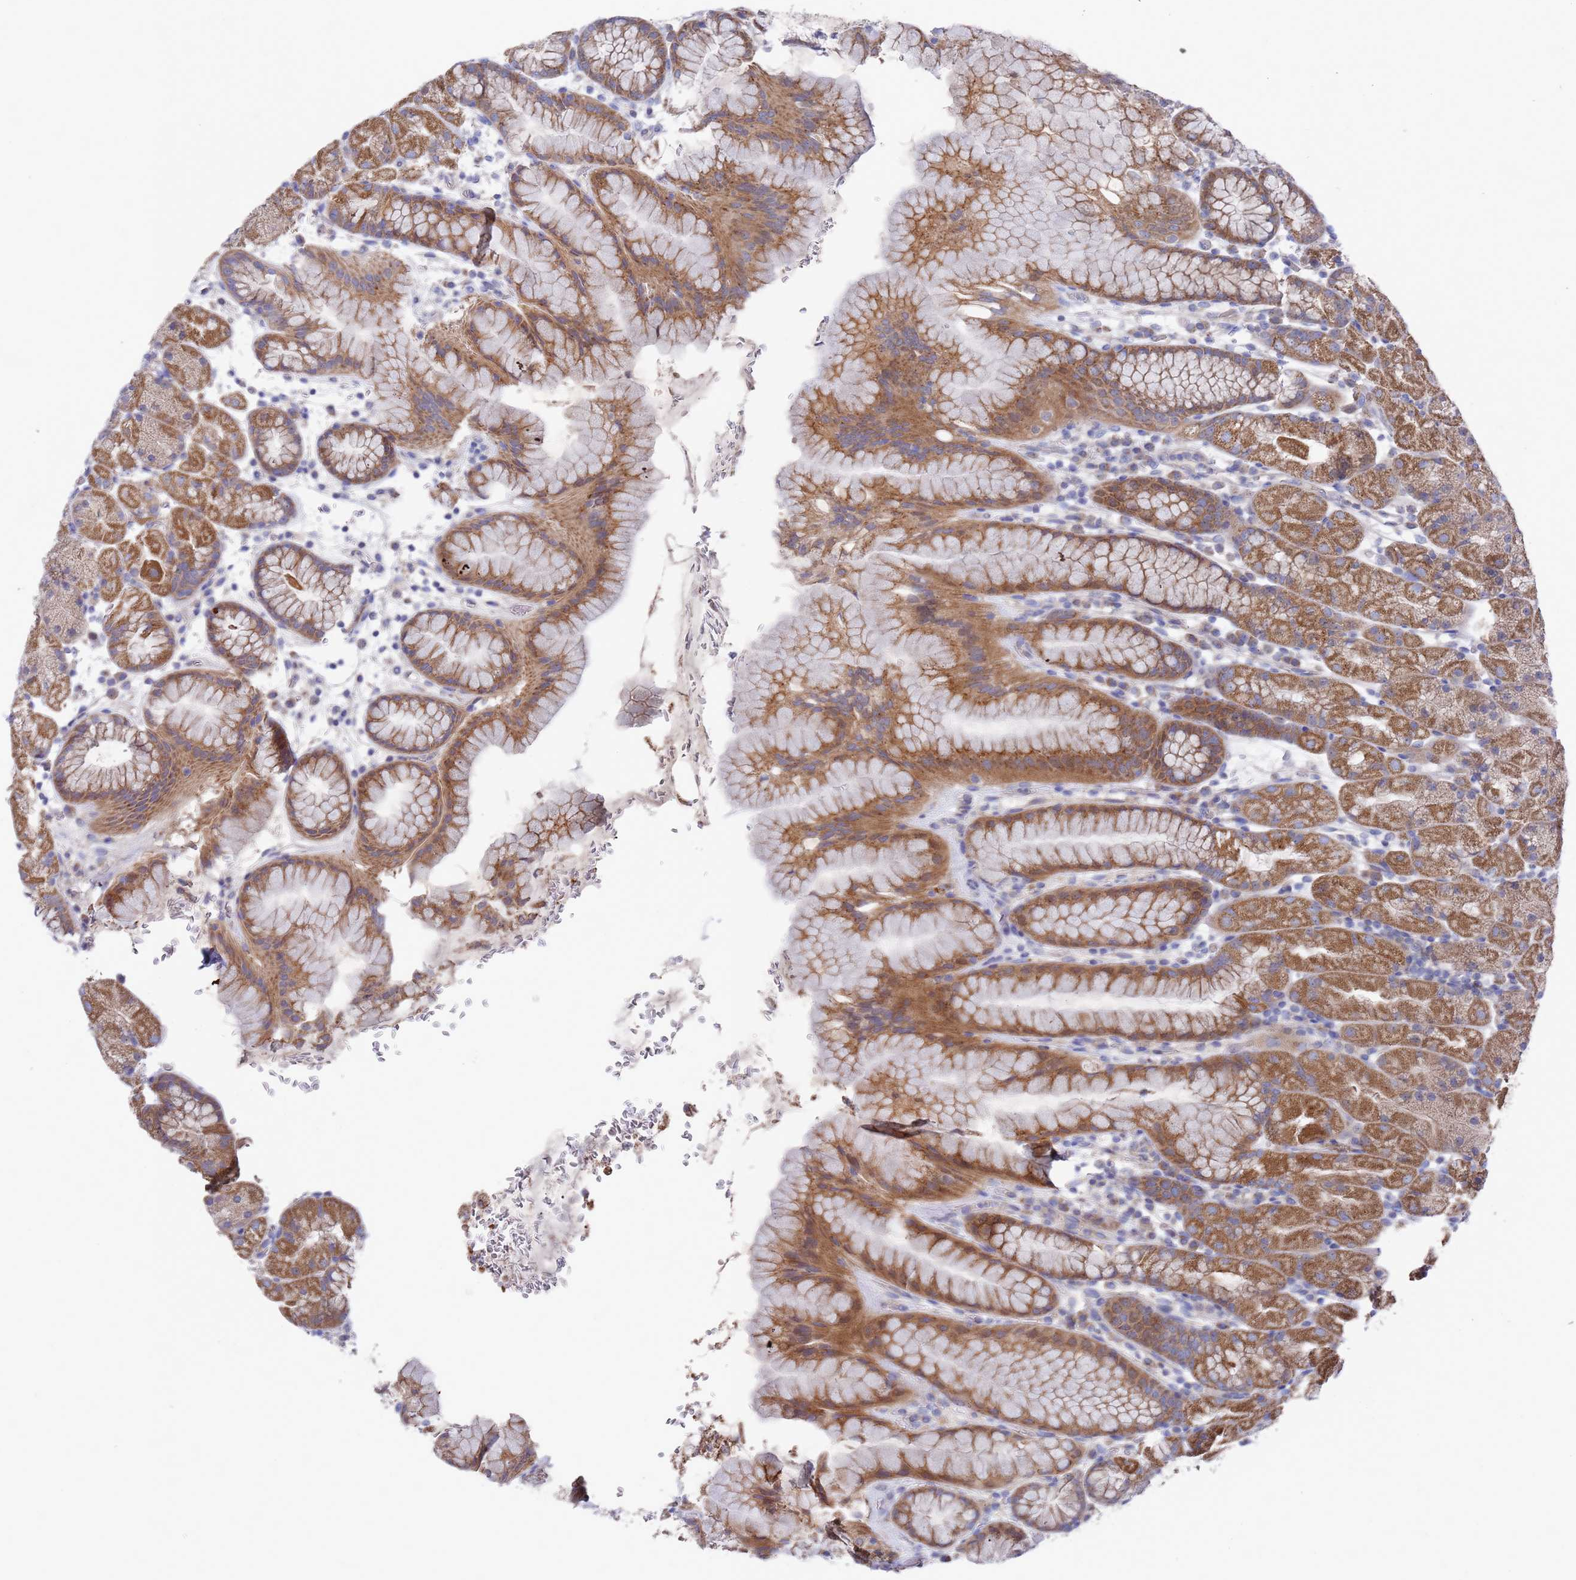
{"staining": {"intensity": "moderate", "quantity": ">75%", "location": "cytoplasmic/membranous"}, "tissue": "stomach", "cell_type": "Glandular cells", "image_type": "normal", "snomed": [{"axis": "morphology", "description": "Normal tissue, NOS"}, {"axis": "topography", "description": "Stomach, upper"}, {"axis": "topography", "description": "Stomach, lower"}], "caption": "Immunohistochemistry (DAB) staining of normal human stomach displays moderate cytoplasmic/membranous protein expression in about >75% of glandular cells.", "gene": "SCAPER", "patient": {"sex": "male", "age": 67}}